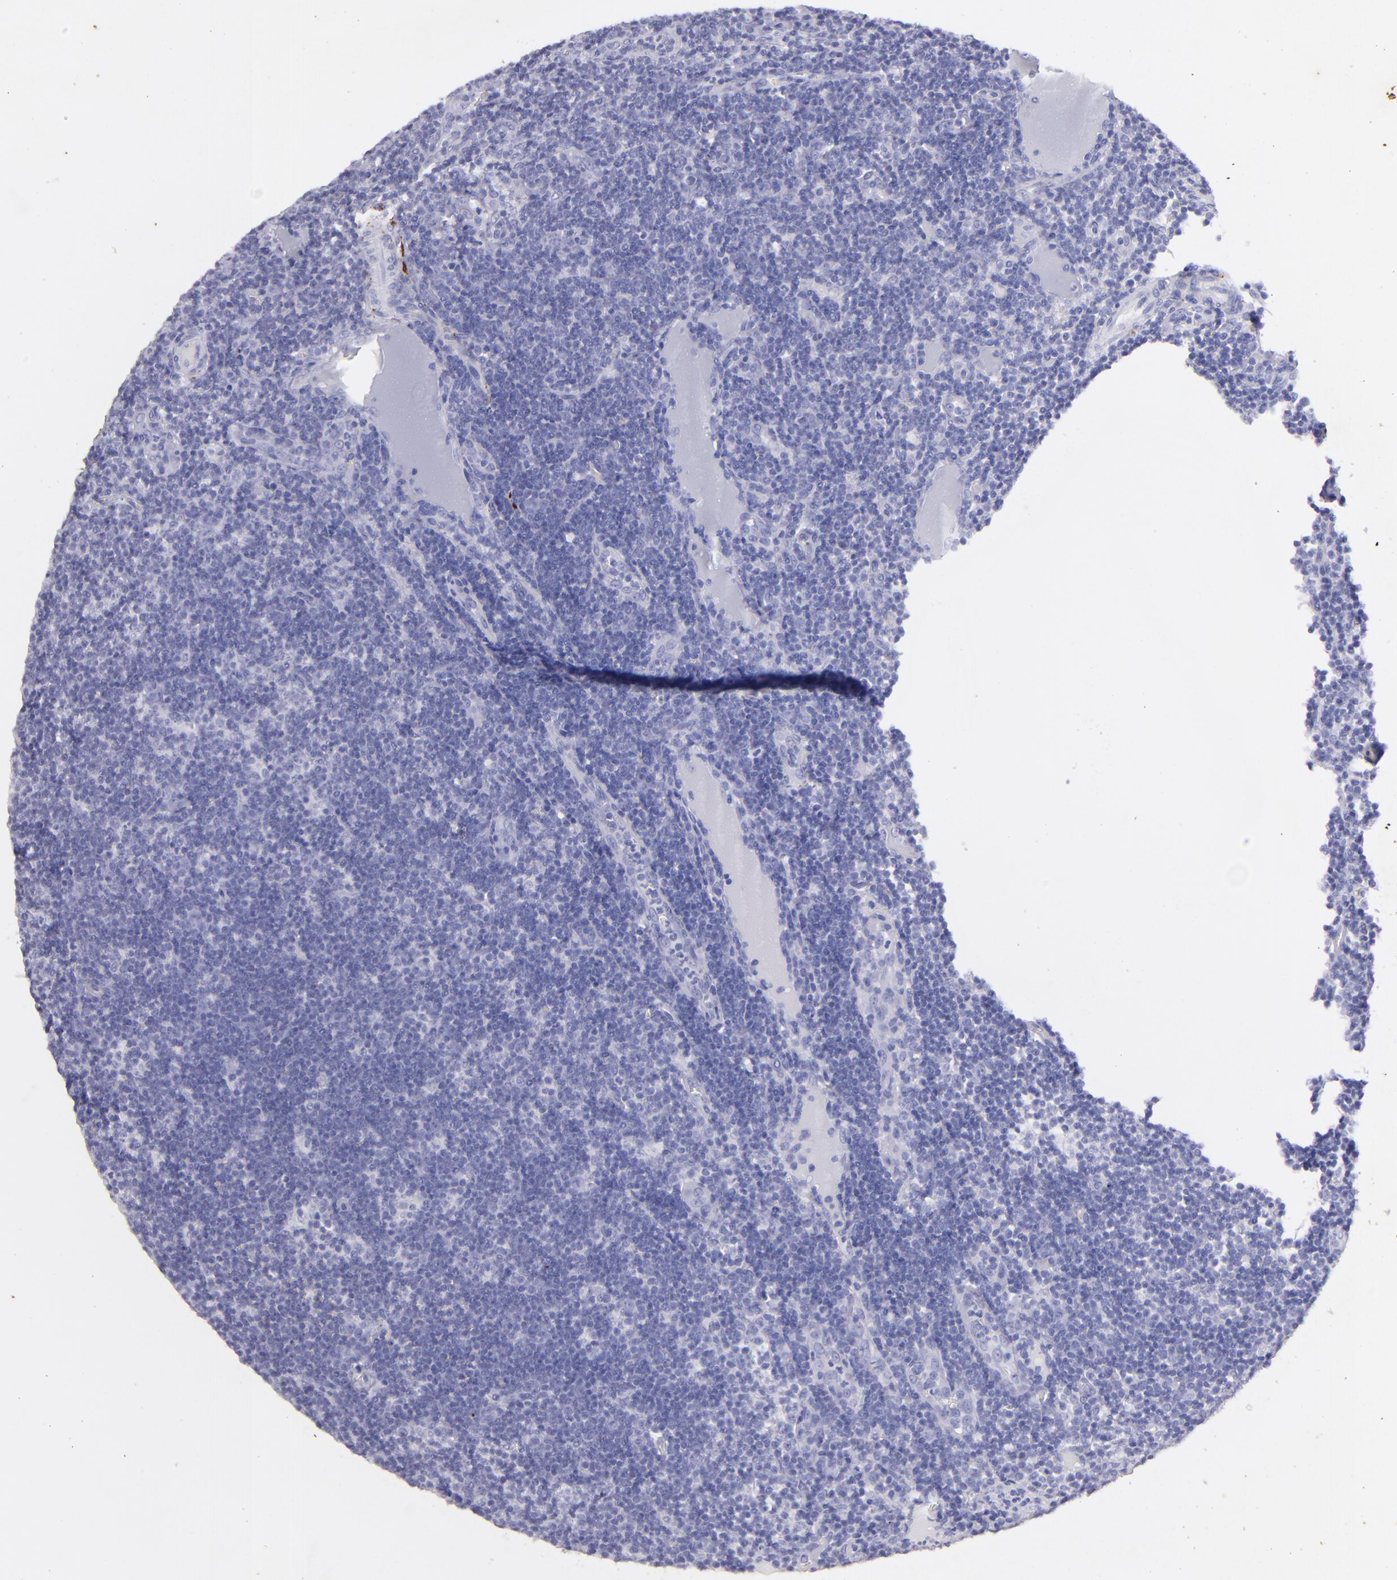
{"staining": {"intensity": "negative", "quantity": "none", "location": "none"}, "tissue": "lymph node", "cell_type": "Germinal center cells", "image_type": "normal", "snomed": [{"axis": "morphology", "description": "Normal tissue, NOS"}, {"axis": "morphology", "description": "Inflammation, NOS"}, {"axis": "topography", "description": "Lymph node"}, {"axis": "topography", "description": "Salivary gland"}], "caption": "Image shows no protein expression in germinal center cells of benign lymph node.", "gene": "UCHL1", "patient": {"sex": "male", "age": 3}}